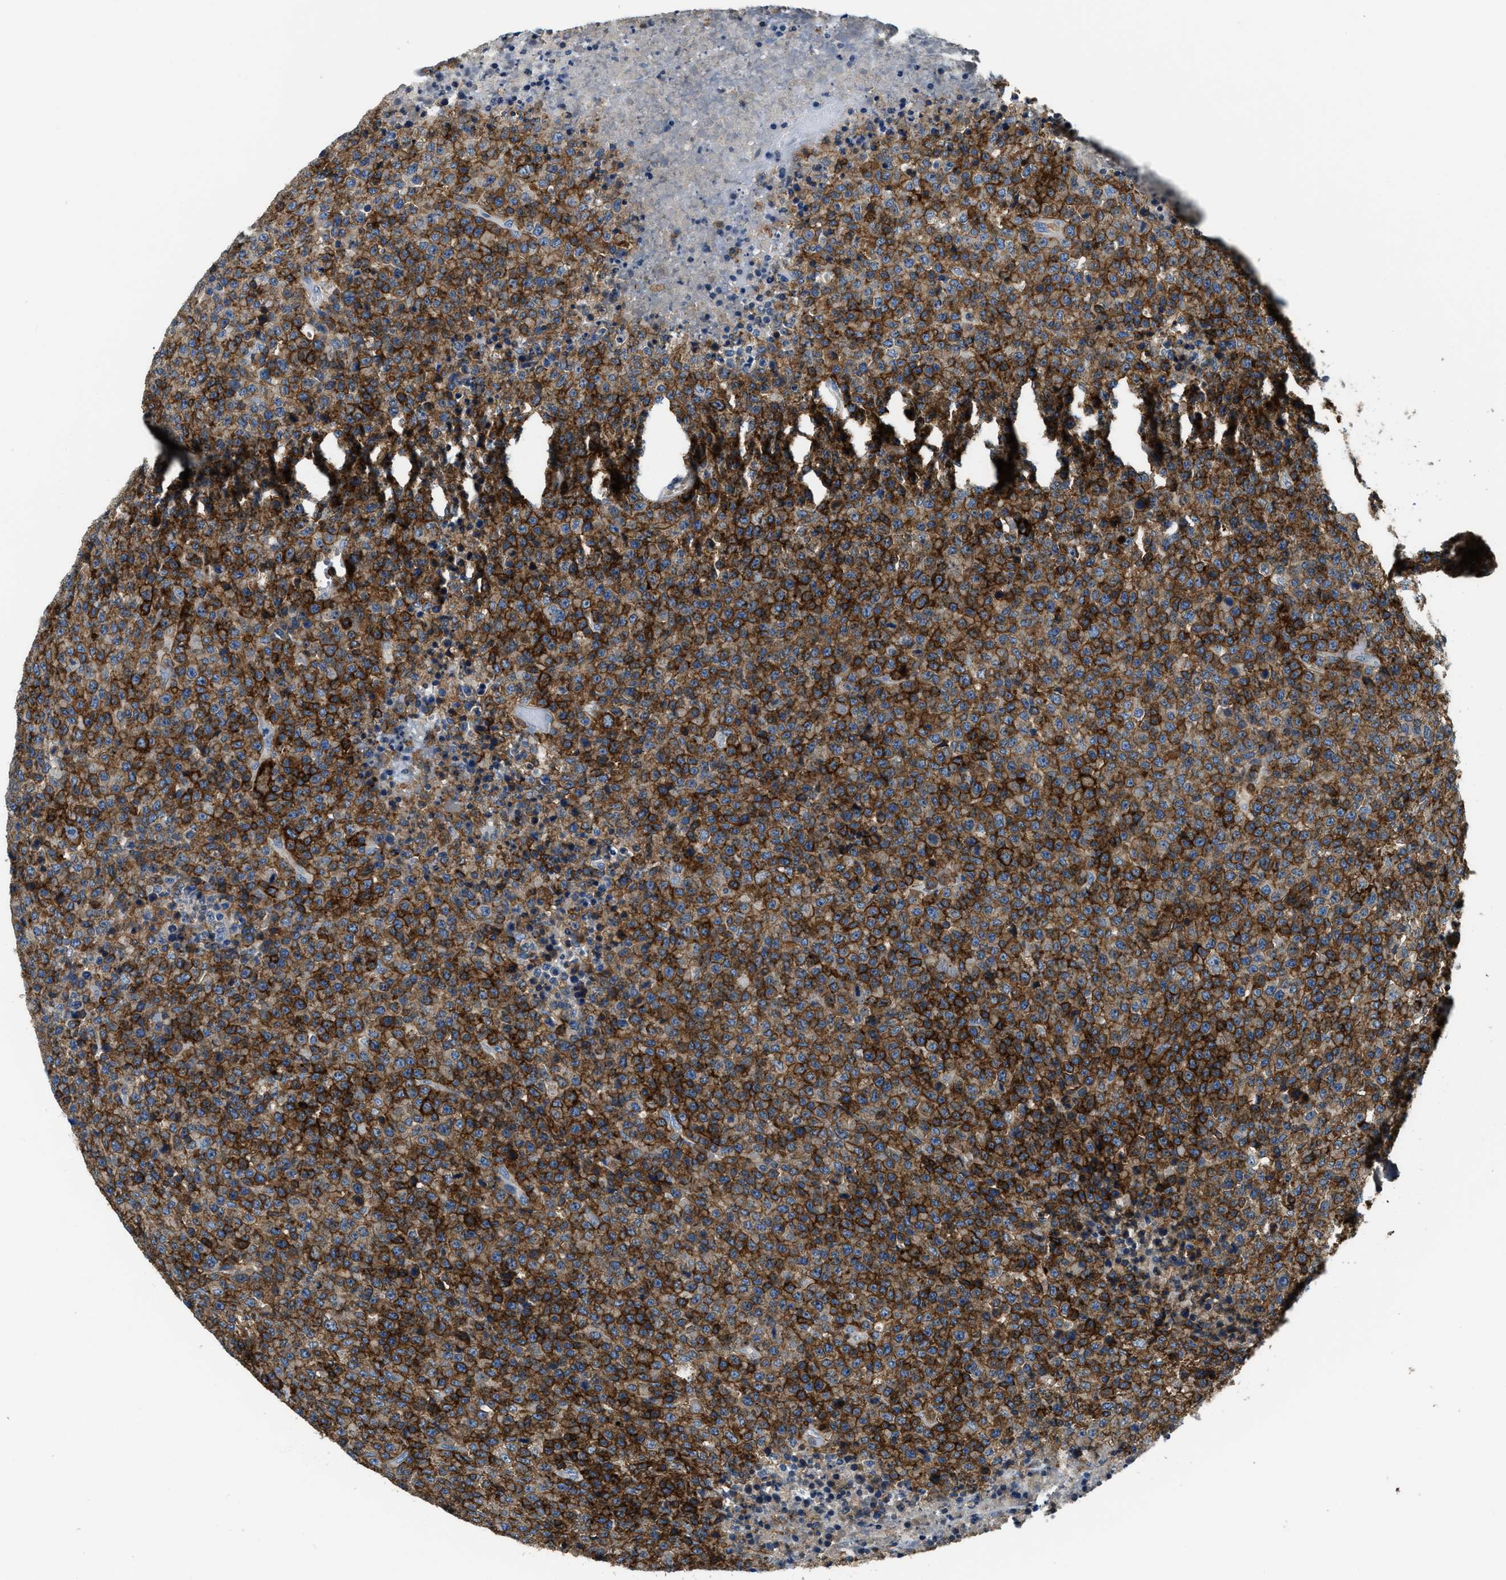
{"staining": {"intensity": "strong", "quantity": "25%-75%", "location": "cytoplasmic/membranous"}, "tissue": "lymphoma", "cell_type": "Tumor cells", "image_type": "cancer", "snomed": [{"axis": "morphology", "description": "Malignant lymphoma, non-Hodgkin's type, High grade"}, {"axis": "topography", "description": "Lymph node"}], "caption": "This is an image of immunohistochemistry staining of high-grade malignant lymphoma, non-Hodgkin's type, which shows strong expression in the cytoplasmic/membranous of tumor cells.", "gene": "MYO1G", "patient": {"sex": "male", "age": 13}}